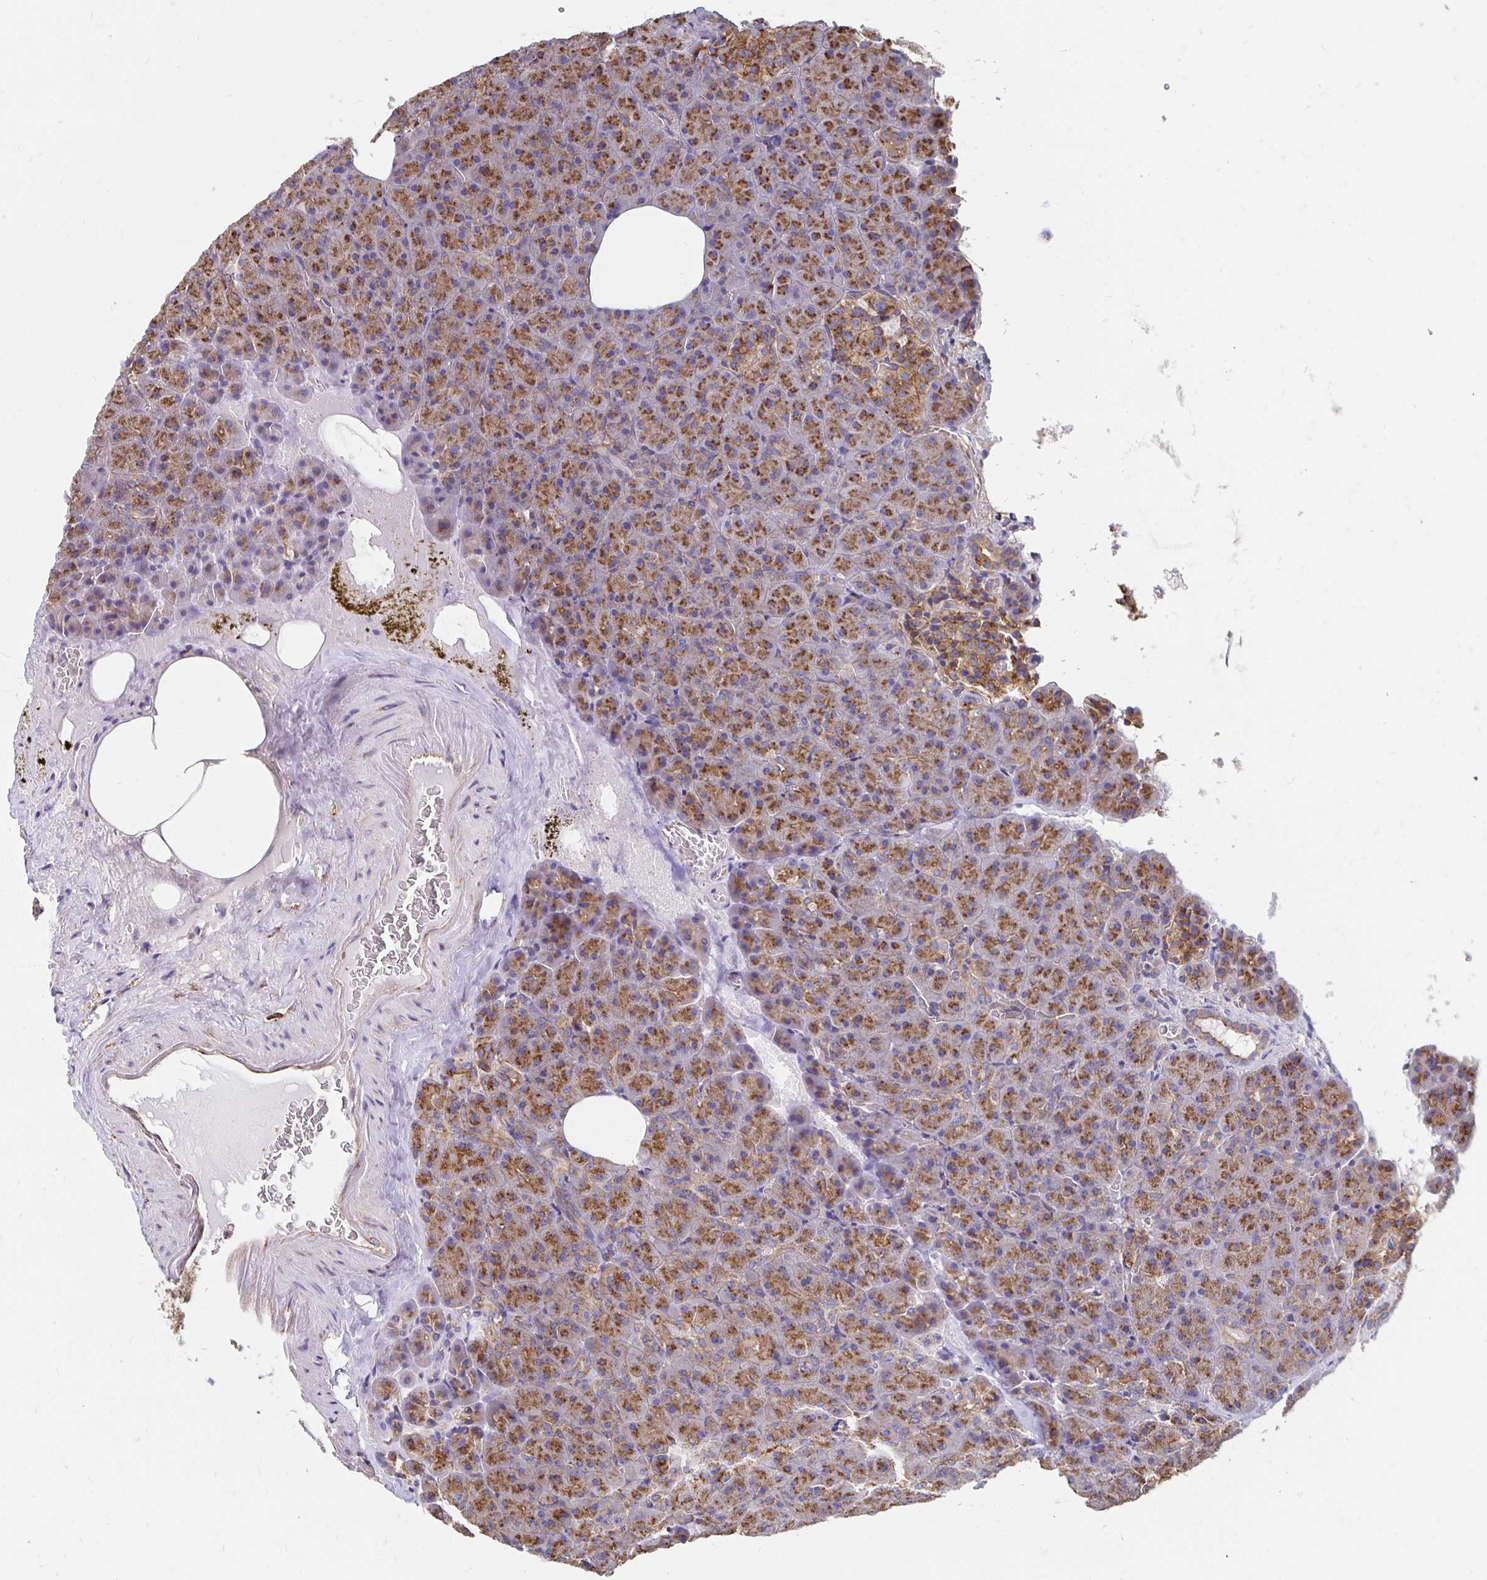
{"staining": {"intensity": "moderate", "quantity": ">75%", "location": "cytoplasmic/membranous"}, "tissue": "pancreas", "cell_type": "Exocrine glandular cells", "image_type": "normal", "snomed": [{"axis": "morphology", "description": "Normal tissue, NOS"}, {"axis": "topography", "description": "Pancreas"}], "caption": "DAB immunohistochemical staining of benign pancreas demonstrates moderate cytoplasmic/membranous protein expression in about >75% of exocrine glandular cells. (DAB (3,3'-diaminobenzidine) IHC, brown staining for protein, blue staining for nuclei).", "gene": "CLTC", "patient": {"sex": "female", "age": 74}}